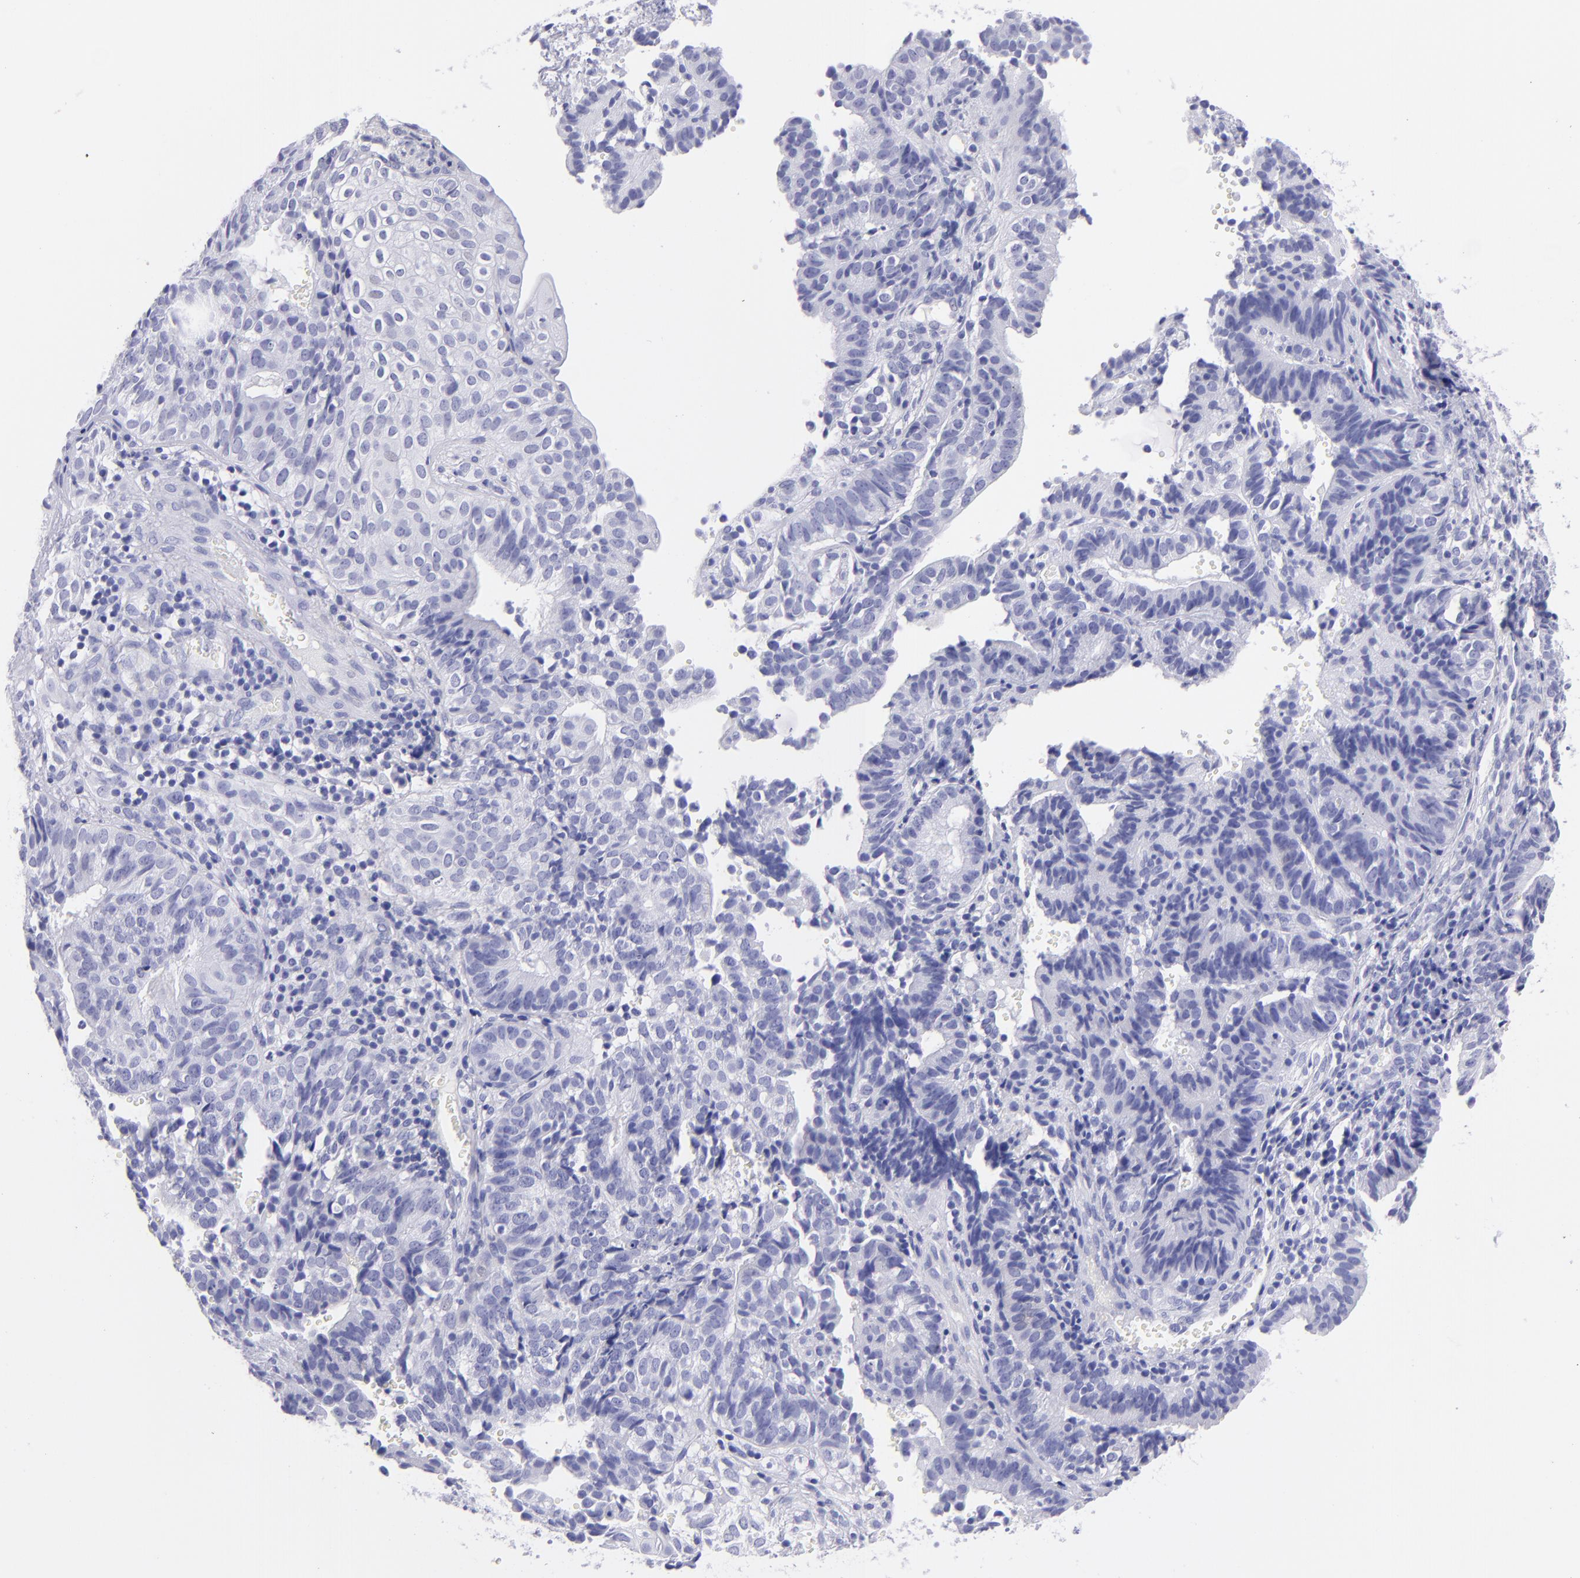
{"staining": {"intensity": "negative", "quantity": "none", "location": "none"}, "tissue": "cervical cancer", "cell_type": "Tumor cells", "image_type": "cancer", "snomed": [{"axis": "morphology", "description": "Adenocarcinoma, NOS"}, {"axis": "topography", "description": "Cervix"}], "caption": "This is an immunohistochemistry (IHC) photomicrograph of human cervical cancer (adenocarcinoma). There is no expression in tumor cells.", "gene": "PIP", "patient": {"sex": "female", "age": 60}}